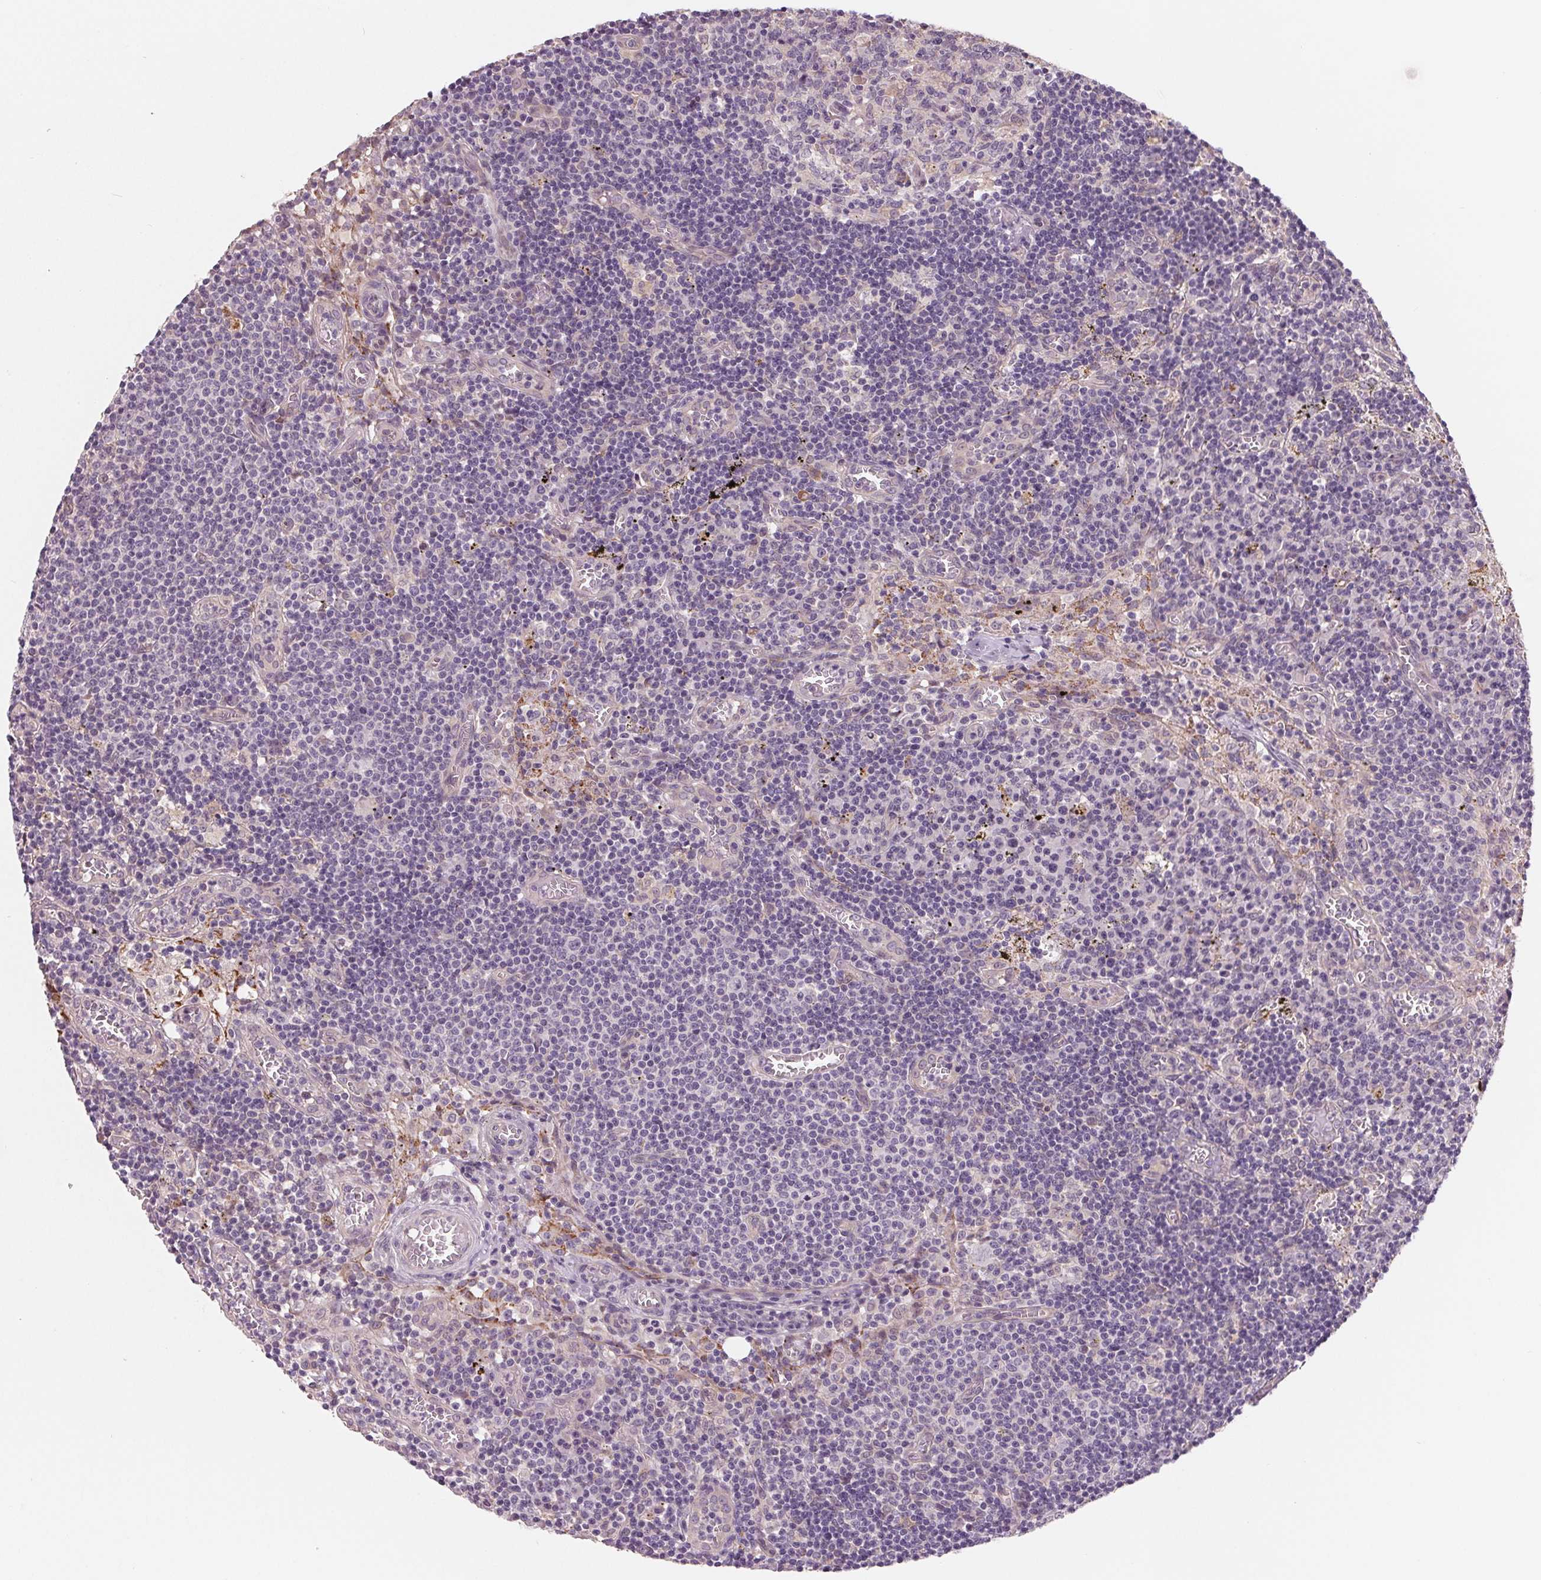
{"staining": {"intensity": "negative", "quantity": "none", "location": "none"}, "tissue": "lymph node", "cell_type": "Germinal center cells", "image_type": "normal", "snomed": [{"axis": "morphology", "description": "Normal tissue, NOS"}, {"axis": "topography", "description": "Lymph node"}], "caption": "Immunohistochemical staining of normal human lymph node reveals no significant staining in germinal center cells.", "gene": "CFC1B", "patient": {"sex": "male", "age": 62}}